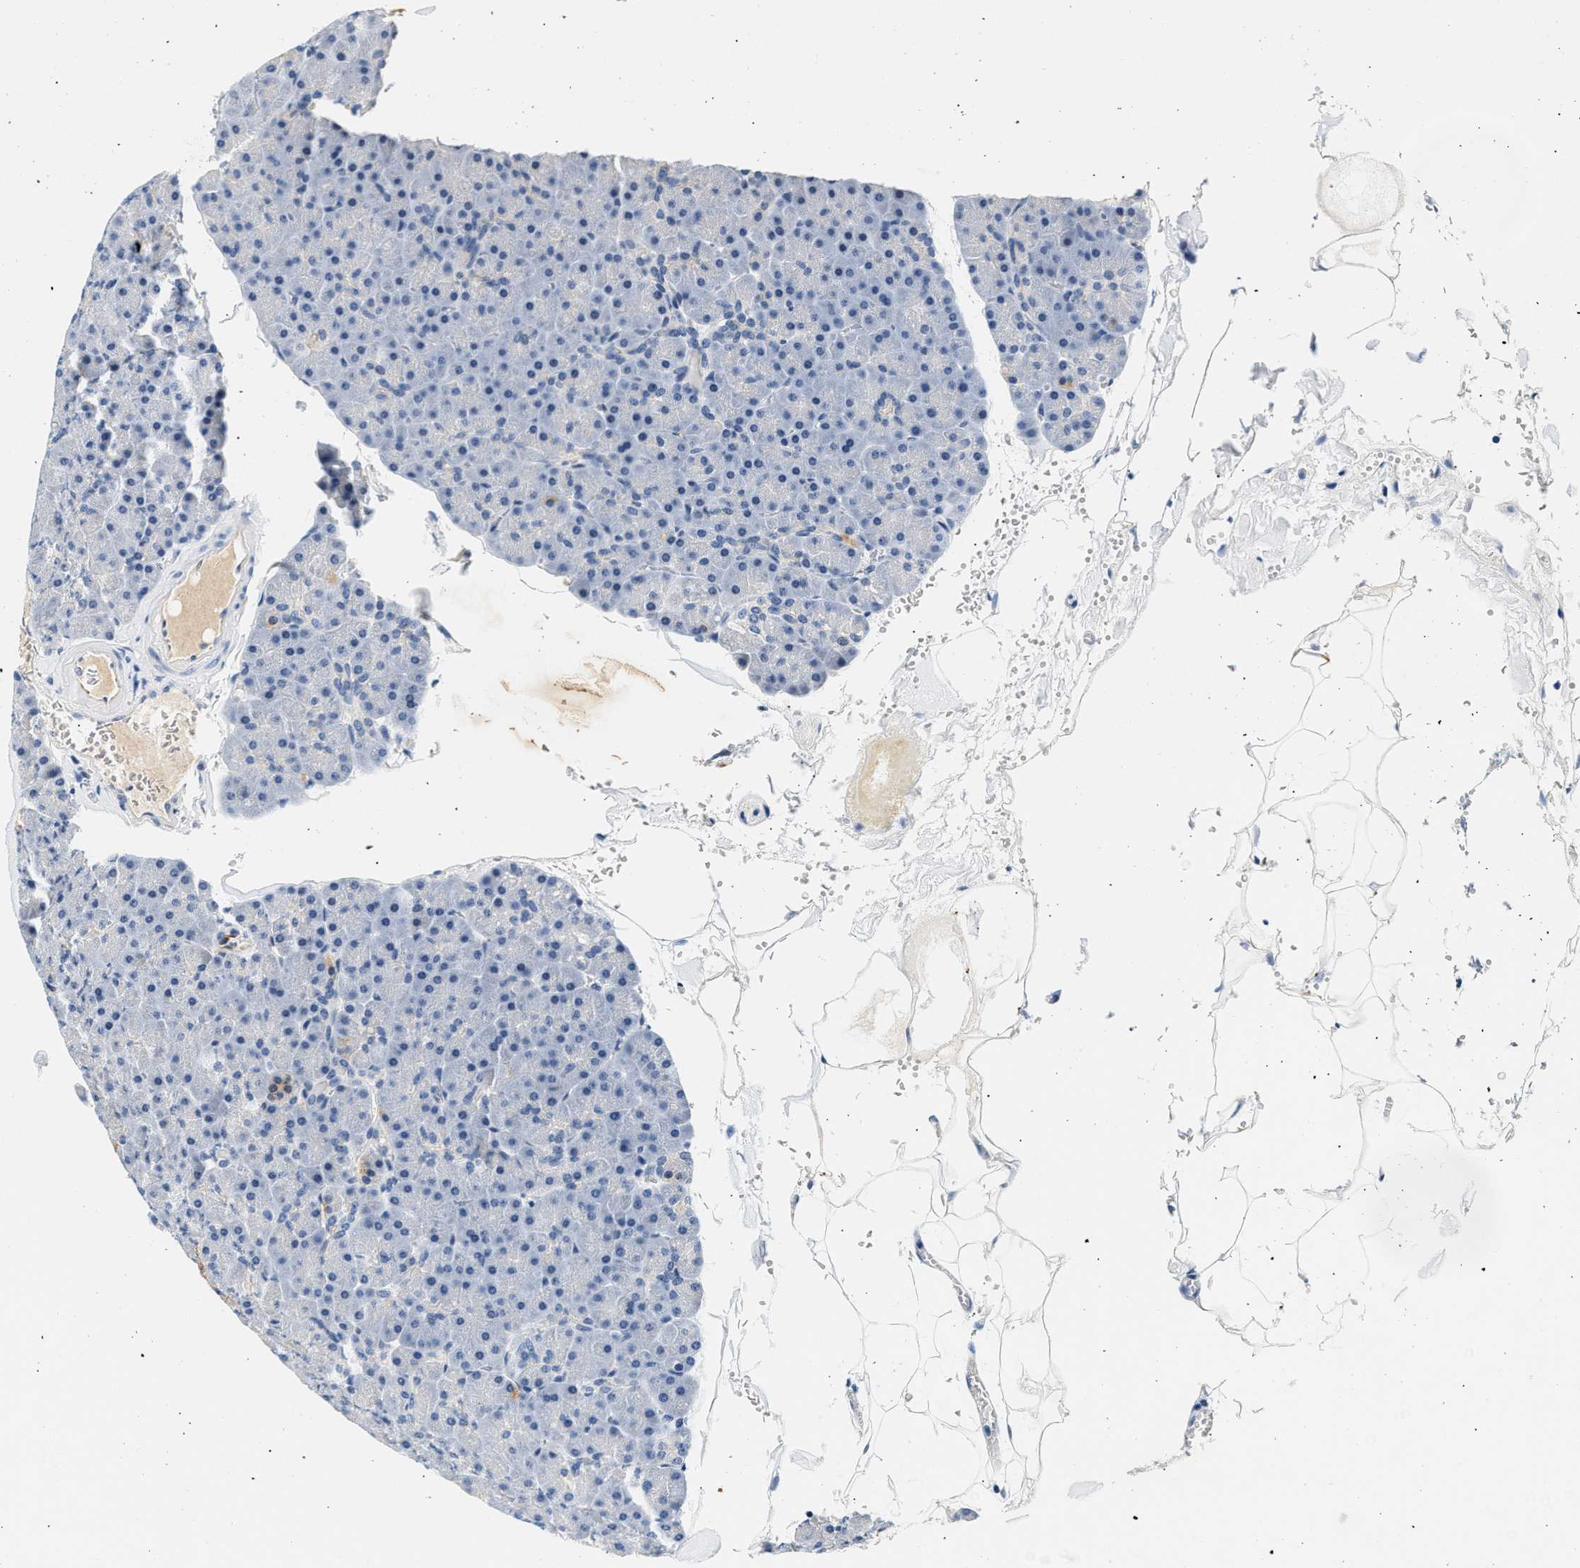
{"staining": {"intensity": "negative", "quantity": "<25%", "location": "none"}, "tissue": "pancreas", "cell_type": "Exocrine glandular cells", "image_type": "normal", "snomed": [{"axis": "morphology", "description": "Normal tissue, NOS"}, {"axis": "topography", "description": "Pancreas"}], "caption": "This micrograph is of normal pancreas stained with immunohistochemistry to label a protein in brown with the nuclei are counter-stained blue. There is no staining in exocrine glandular cells.", "gene": "MED22", "patient": {"sex": "male", "age": 35}}